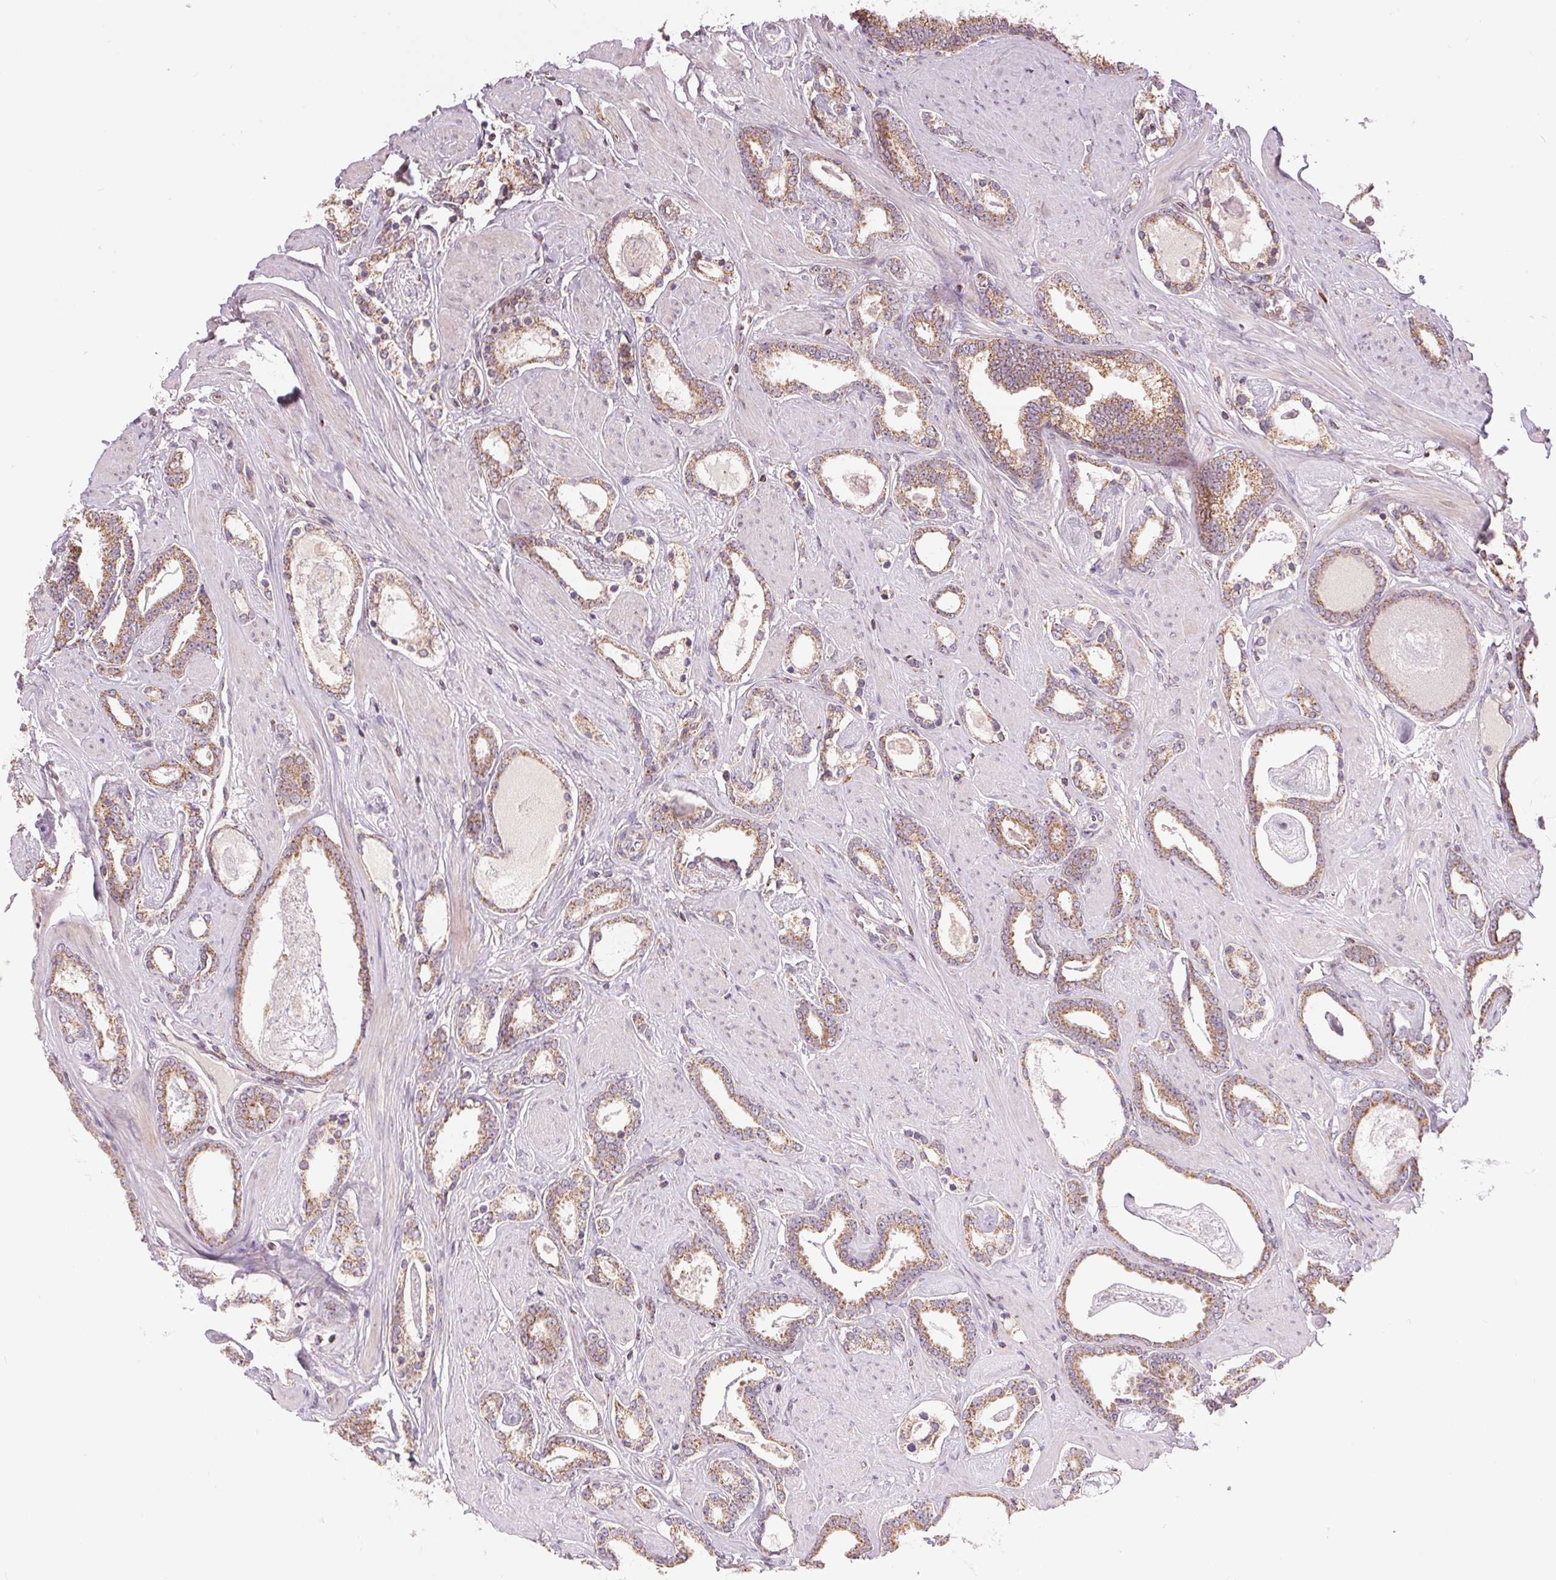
{"staining": {"intensity": "moderate", "quantity": ">75%", "location": "cytoplasmic/membranous"}, "tissue": "prostate cancer", "cell_type": "Tumor cells", "image_type": "cancer", "snomed": [{"axis": "morphology", "description": "Adenocarcinoma, High grade"}, {"axis": "topography", "description": "Prostate"}], "caption": "A high-resolution histopathology image shows IHC staining of prostate high-grade adenocarcinoma, which reveals moderate cytoplasmic/membranous positivity in approximately >75% of tumor cells.", "gene": "DGUOK", "patient": {"sex": "male", "age": 63}}